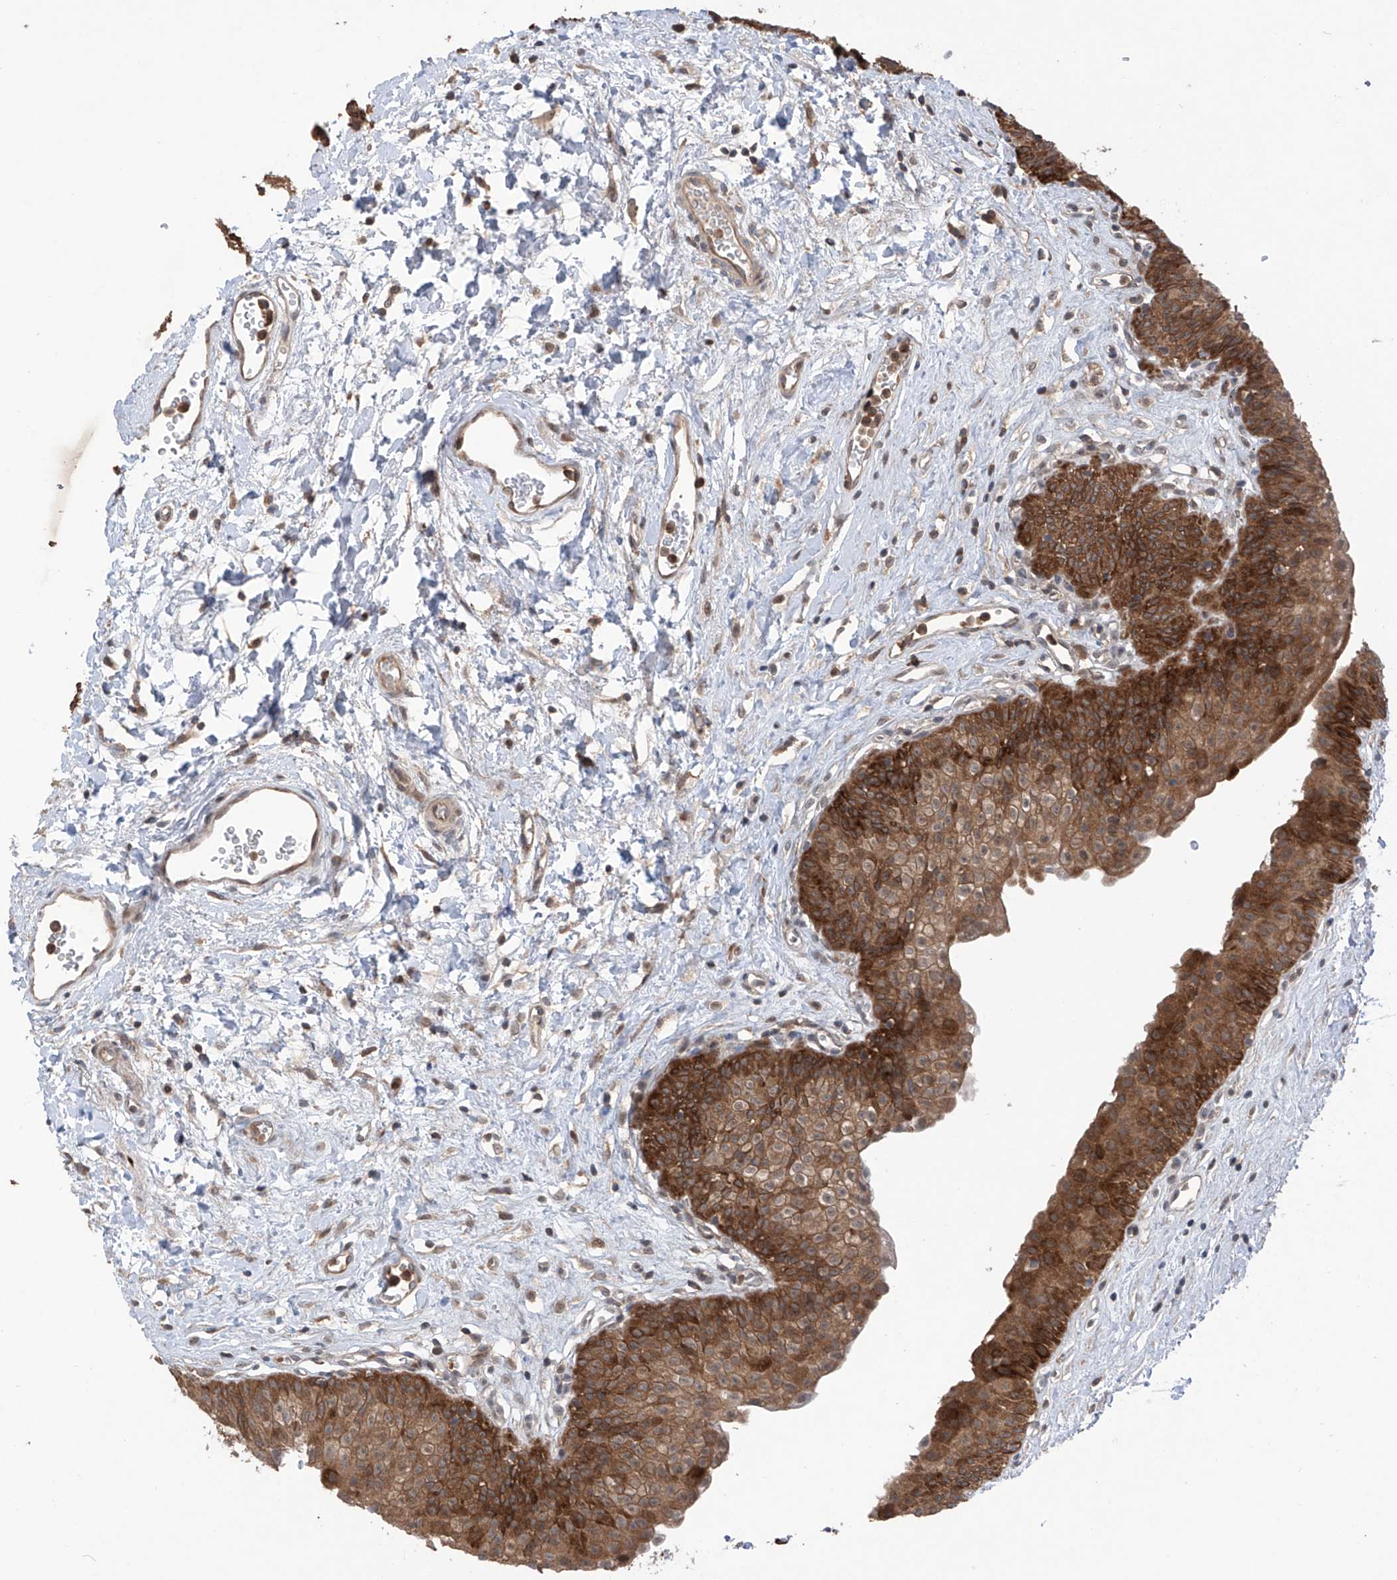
{"staining": {"intensity": "strong", "quantity": ">75%", "location": "cytoplasmic/membranous"}, "tissue": "urinary bladder", "cell_type": "Urothelial cells", "image_type": "normal", "snomed": [{"axis": "morphology", "description": "Normal tissue, NOS"}, {"axis": "topography", "description": "Urinary bladder"}], "caption": "IHC (DAB (3,3'-diaminobenzidine)) staining of benign urinary bladder reveals strong cytoplasmic/membranous protein expression in about >75% of urothelial cells.", "gene": "SAMD3", "patient": {"sex": "male", "age": 51}}